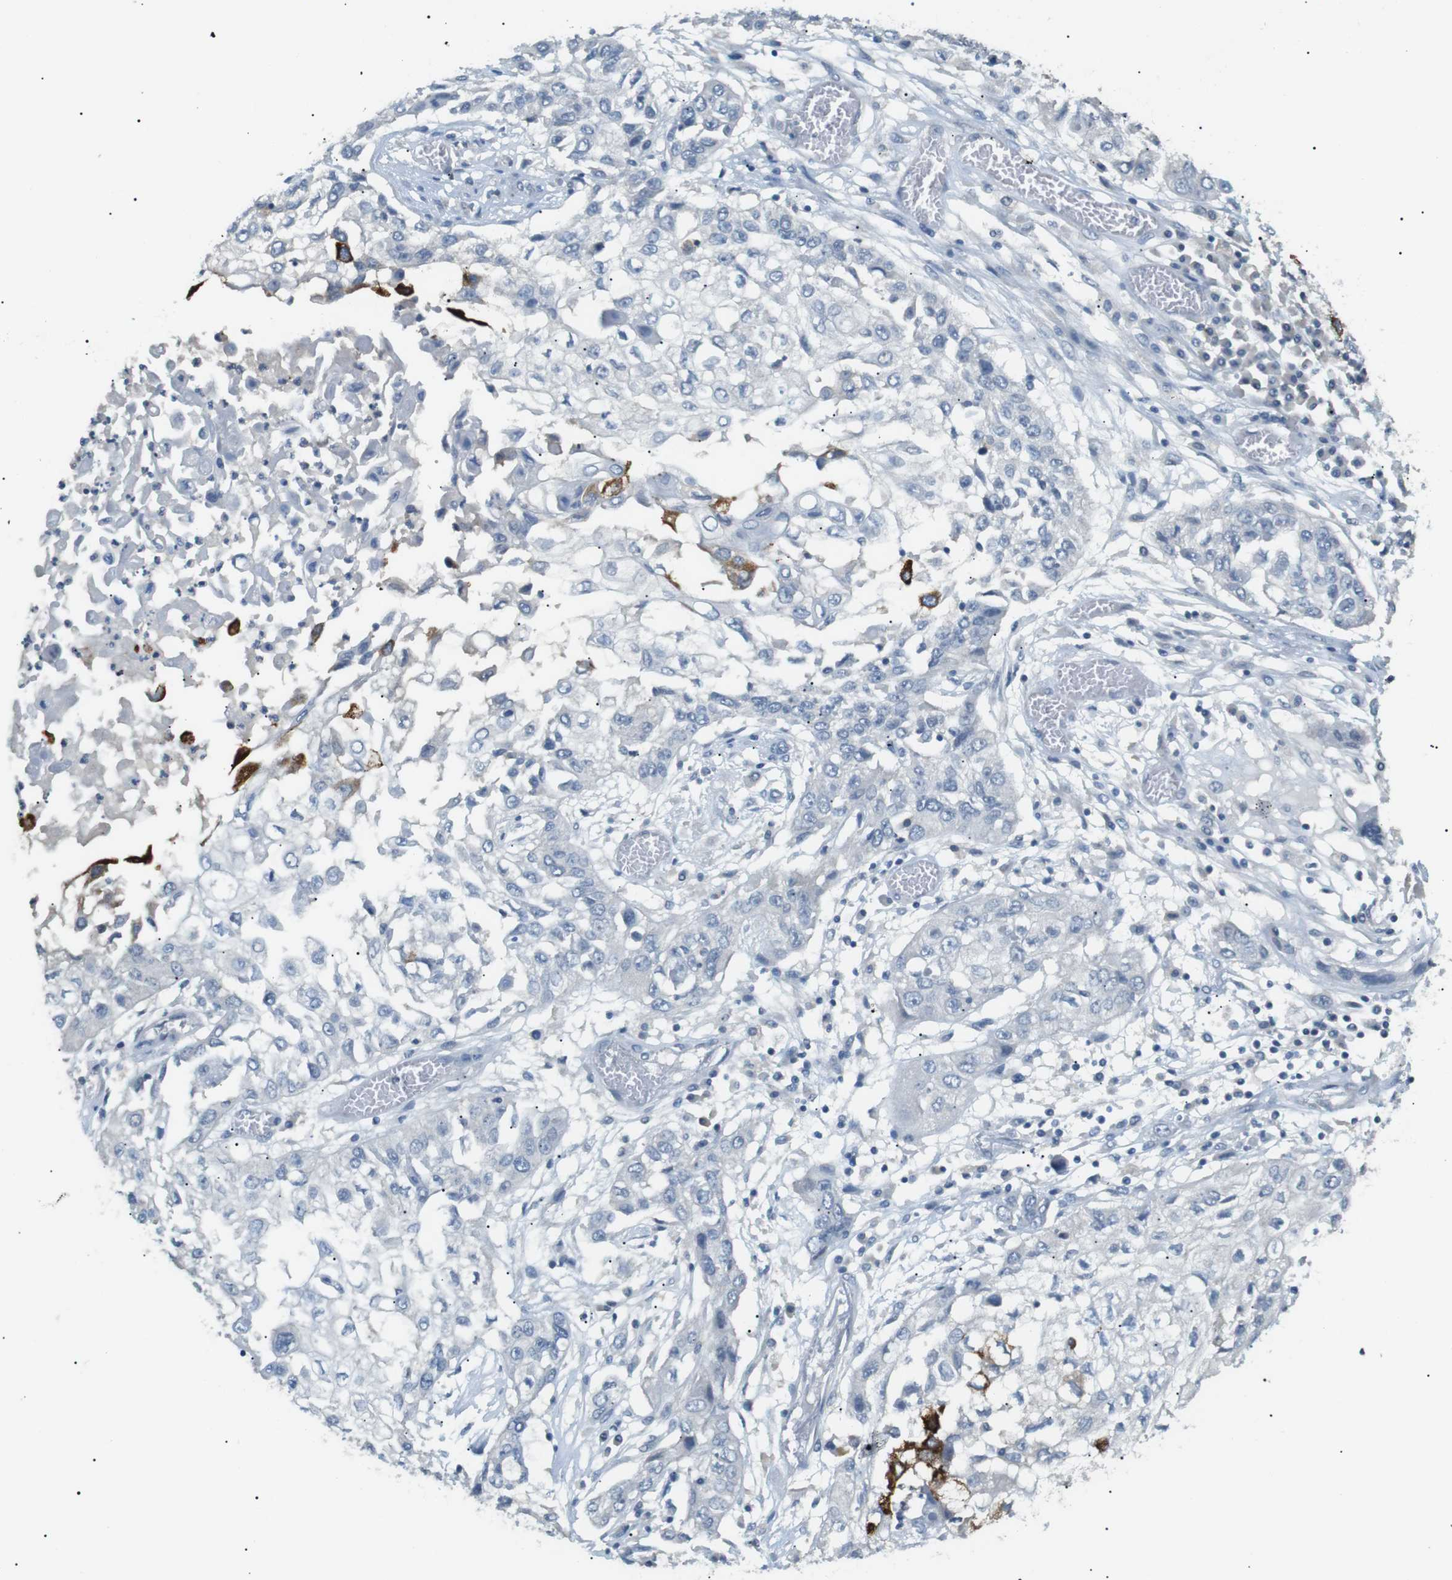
{"staining": {"intensity": "negative", "quantity": "none", "location": "none"}, "tissue": "lung cancer", "cell_type": "Tumor cells", "image_type": "cancer", "snomed": [{"axis": "morphology", "description": "Squamous cell carcinoma, NOS"}, {"axis": "topography", "description": "Lung"}], "caption": "This is a image of IHC staining of lung cancer, which shows no positivity in tumor cells.", "gene": "CDH26", "patient": {"sex": "male", "age": 71}}